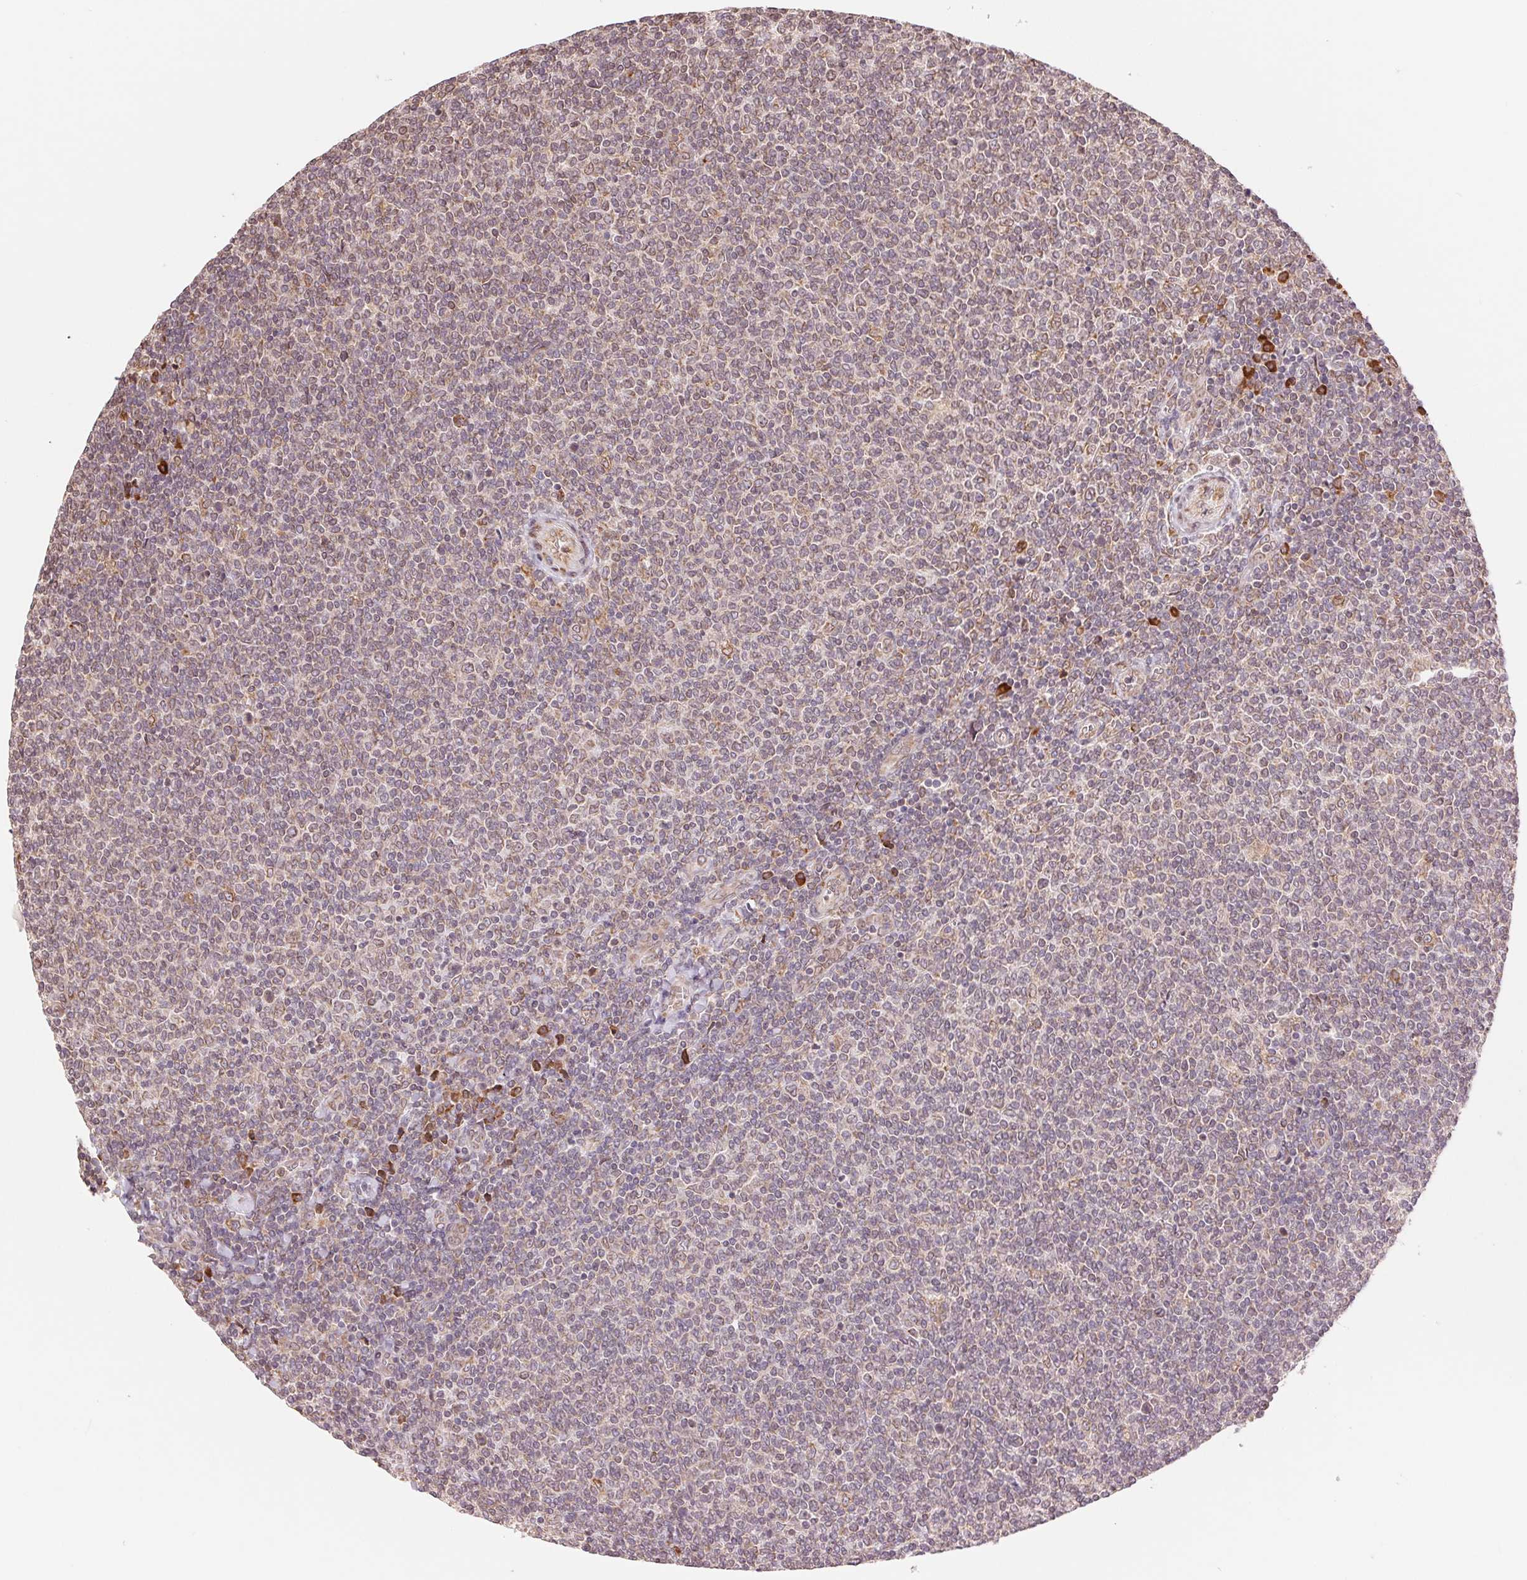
{"staining": {"intensity": "weak", "quantity": "25%-75%", "location": "cytoplasmic/membranous"}, "tissue": "lymphoma", "cell_type": "Tumor cells", "image_type": "cancer", "snomed": [{"axis": "morphology", "description": "Malignant lymphoma, non-Hodgkin's type, Low grade"}, {"axis": "topography", "description": "Lymph node"}], "caption": "There is low levels of weak cytoplasmic/membranous positivity in tumor cells of lymphoma, as demonstrated by immunohistochemical staining (brown color).", "gene": "RPN1", "patient": {"sex": "male", "age": 52}}